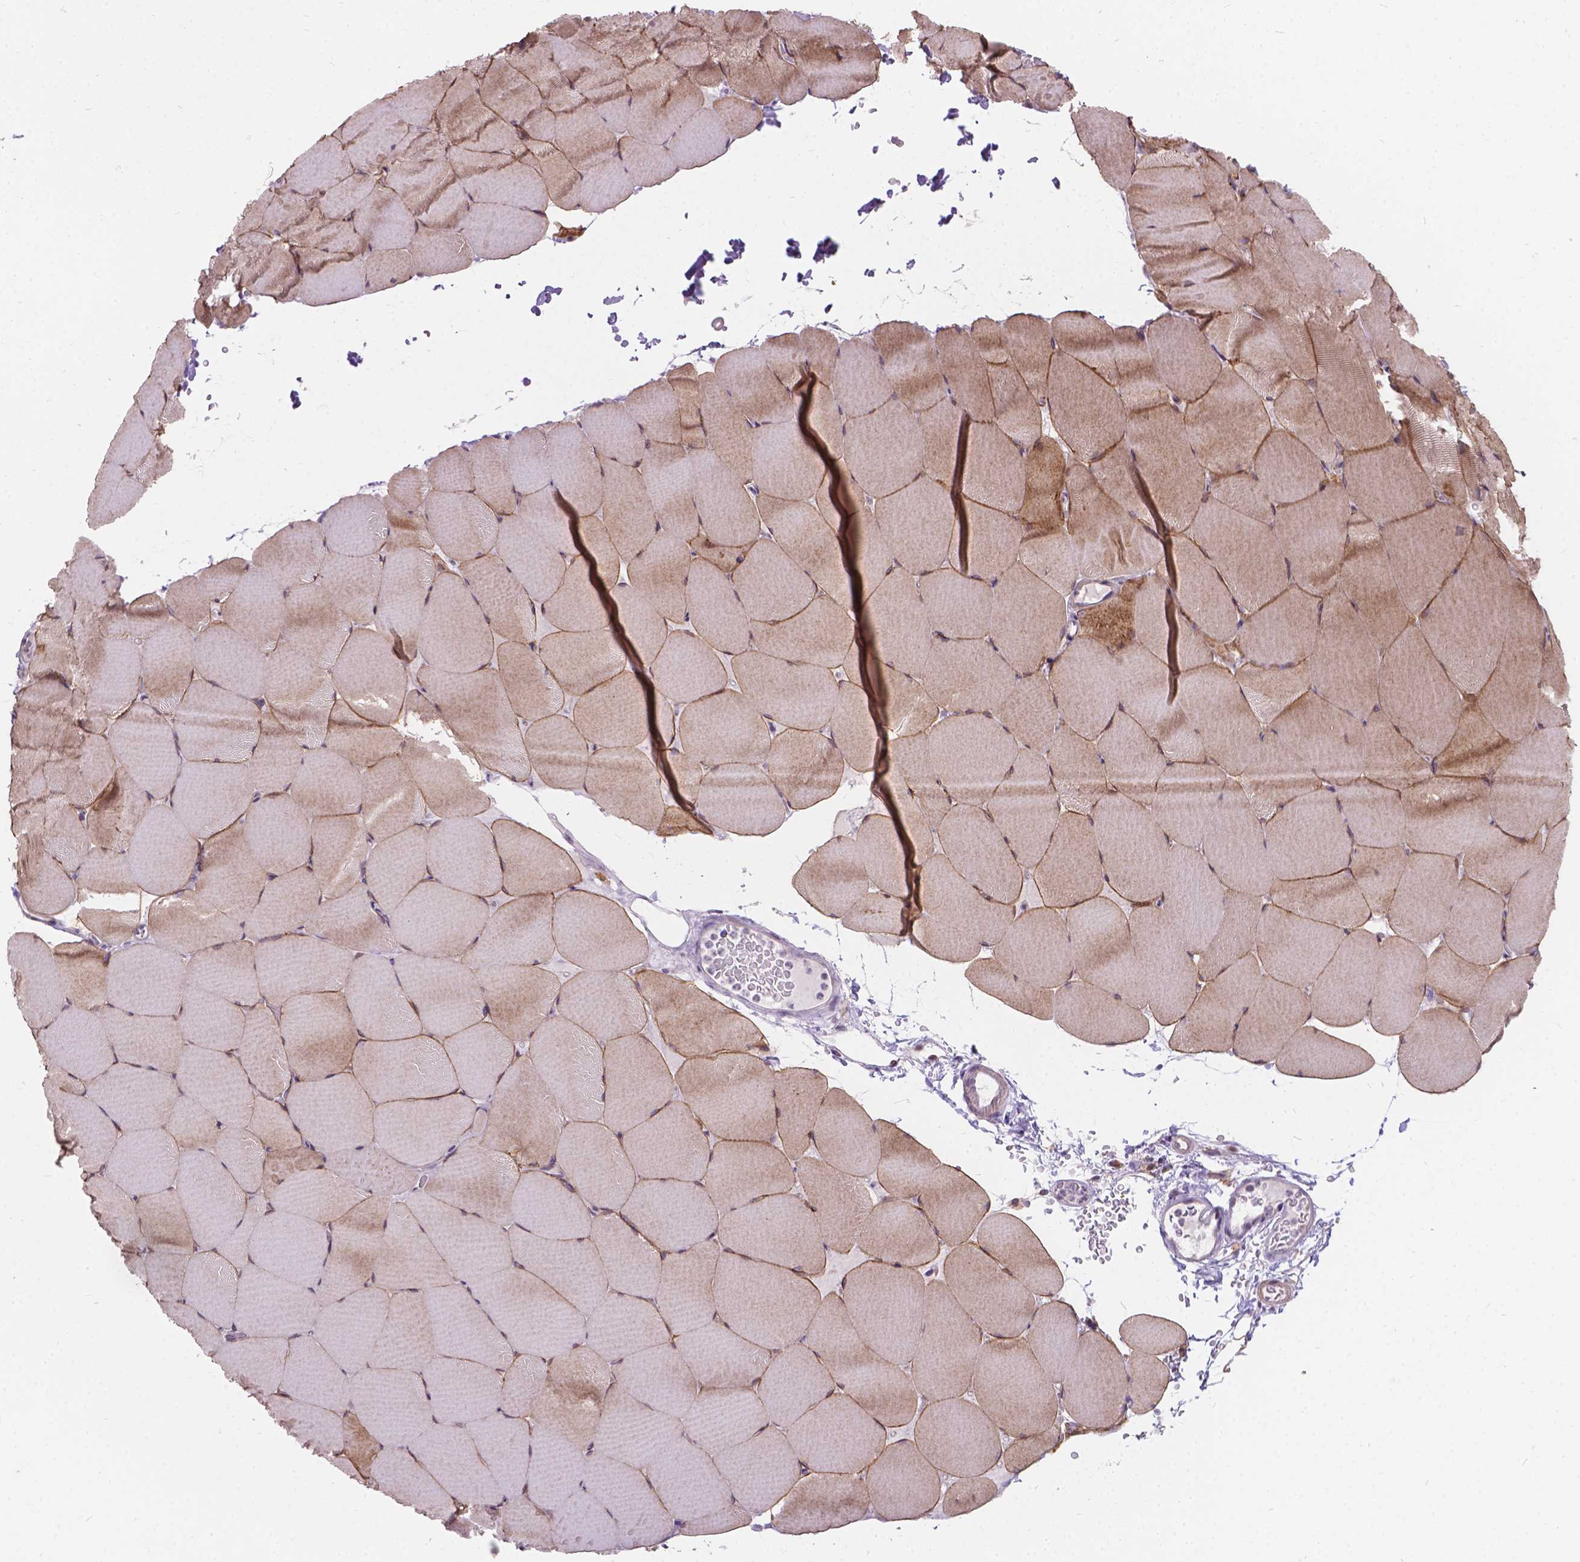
{"staining": {"intensity": "weak", "quantity": ">75%", "location": "cytoplasmic/membranous"}, "tissue": "skeletal muscle", "cell_type": "Myocytes", "image_type": "normal", "snomed": [{"axis": "morphology", "description": "Normal tissue, NOS"}, {"axis": "topography", "description": "Skeletal muscle"}], "caption": "IHC staining of benign skeletal muscle, which shows low levels of weak cytoplasmic/membranous positivity in approximately >75% of myocytes indicating weak cytoplasmic/membranous protein expression. The staining was performed using DAB (3,3'-diaminobenzidine) (brown) for protein detection and nuclei were counterstained in hematoxylin (blue).", "gene": "MYH14", "patient": {"sex": "female", "age": 37}}